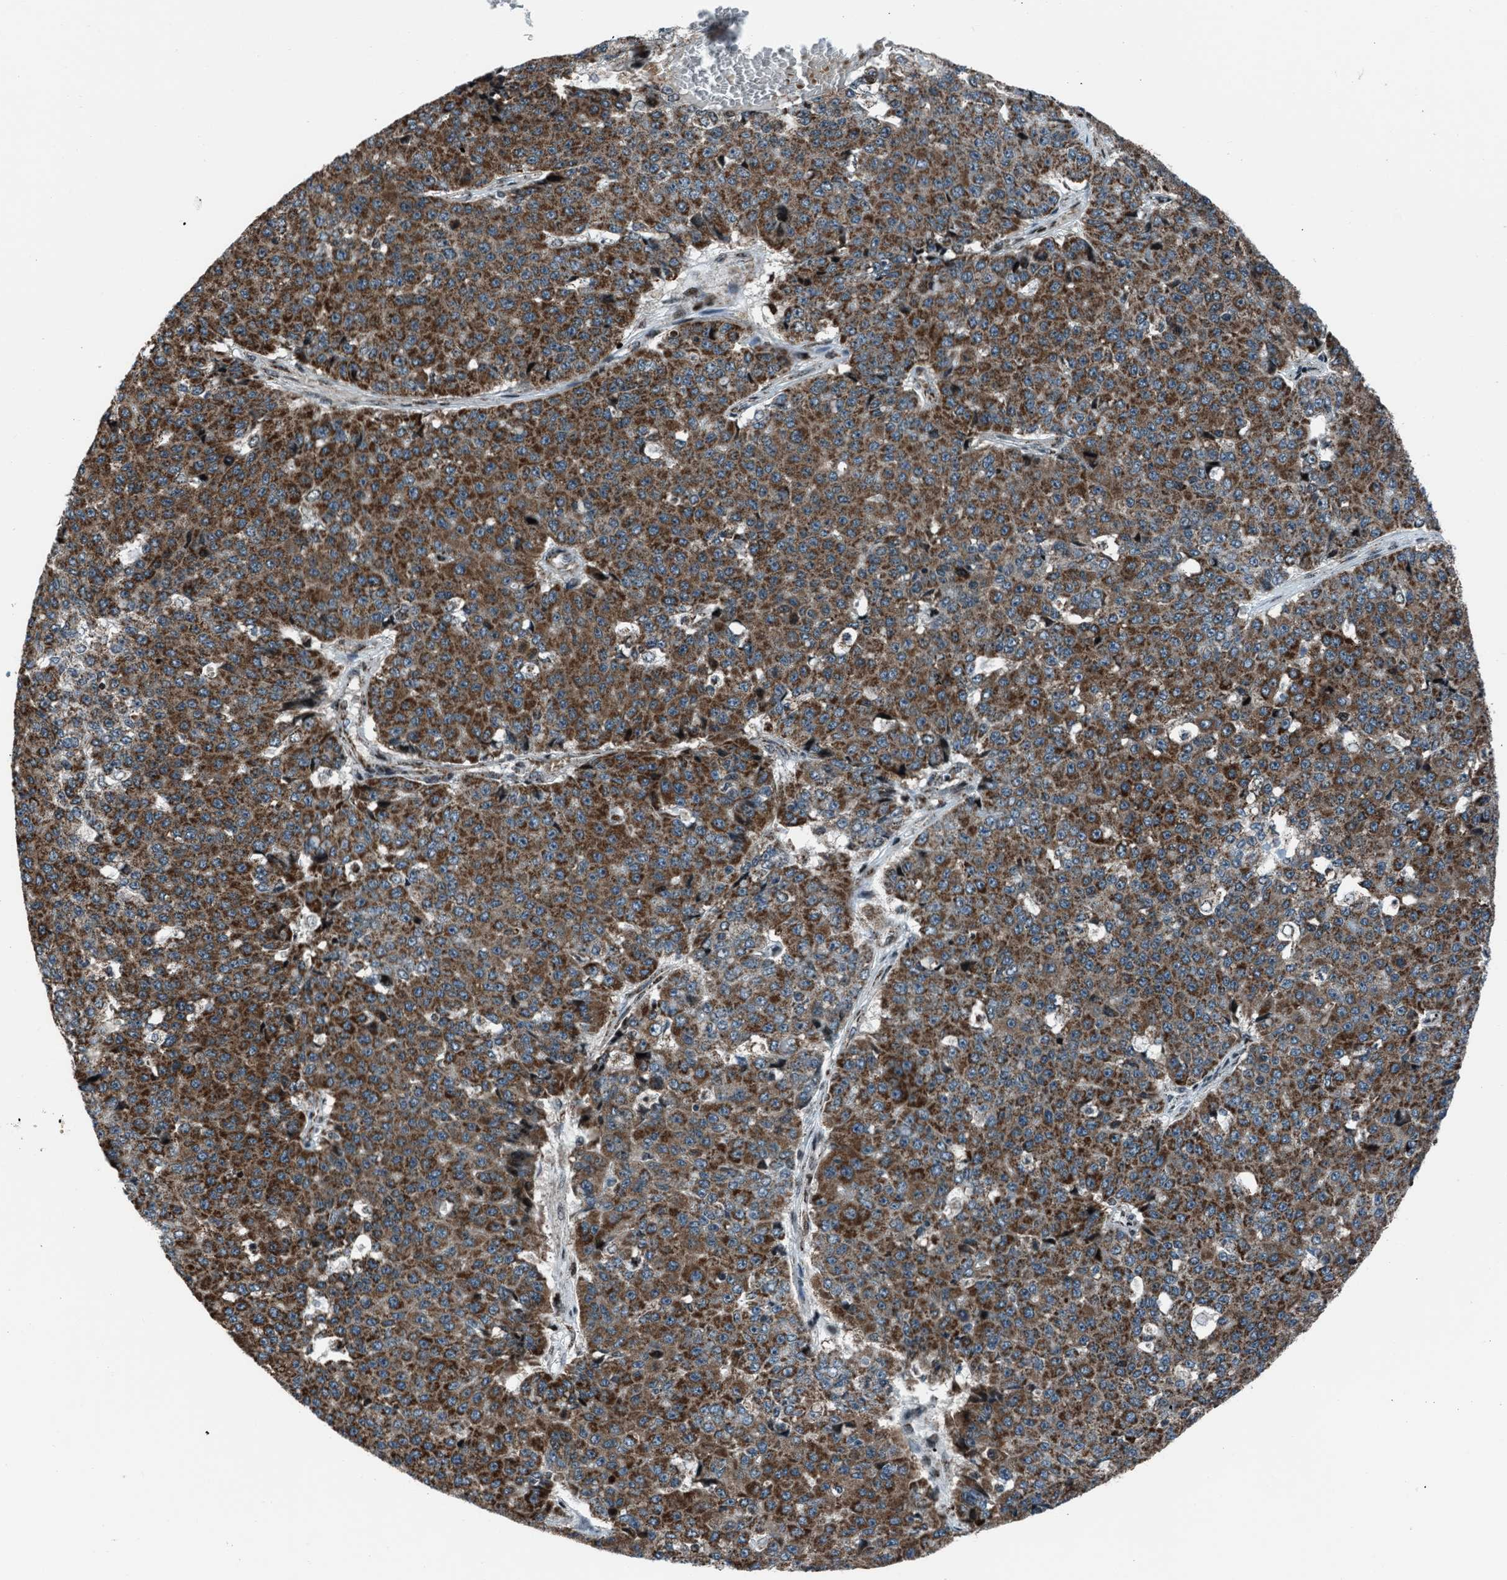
{"staining": {"intensity": "moderate", "quantity": ">75%", "location": "cytoplasmic/membranous"}, "tissue": "pancreatic cancer", "cell_type": "Tumor cells", "image_type": "cancer", "snomed": [{"axis": "morphology", "description": "Adenocarcinoma, NOS"}, {"axis": "topography", "description": "Pancreas"}], "caption": "Protein expression by IHC demonstrates moderate cytoplasmic/membranous positivity in approximately >75% of tumor cells in adenocarcinoma (pancreatic).", "gene": "MORC3", "patient": {"sex": "male", "age": 50}}